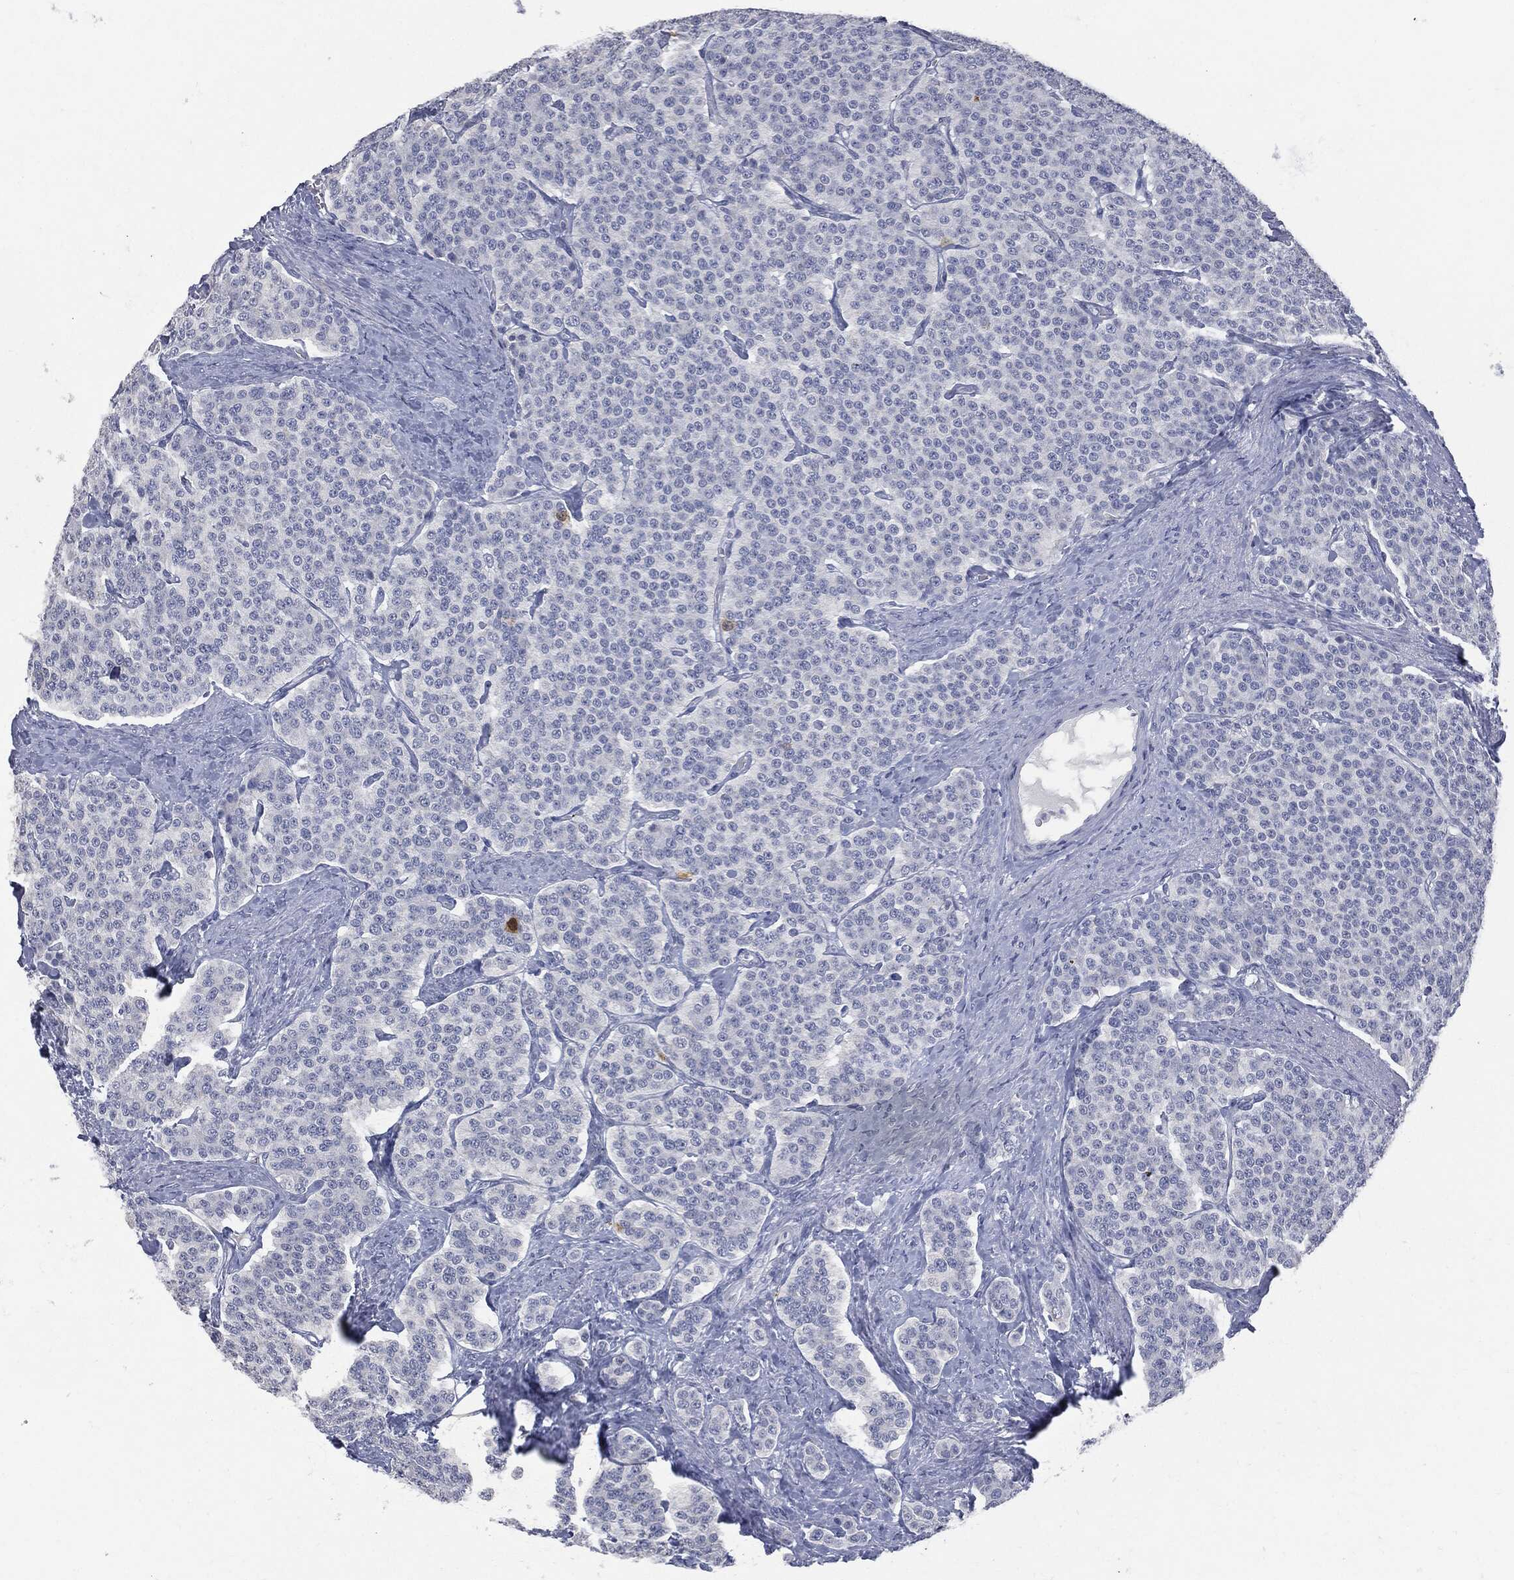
{"staining": {"intensity": "negative", "quantity": "none", "location": "none"}, "tissue": "carcinoid", "cell_type": "Tumor cells", "image_type": "cancer", "snomed": [{"axis": "morphology", "description": "Carcinoid, malignant, NOS"}, {"axis": "topography", "description": "Small intestine"}], "caption": "Immunohistochemical staining of malignant carcinoid exhibits no significant positivity in tumor cells.", "gene": "UBE2C", "patient": {"sex": "female", "age": 58}}